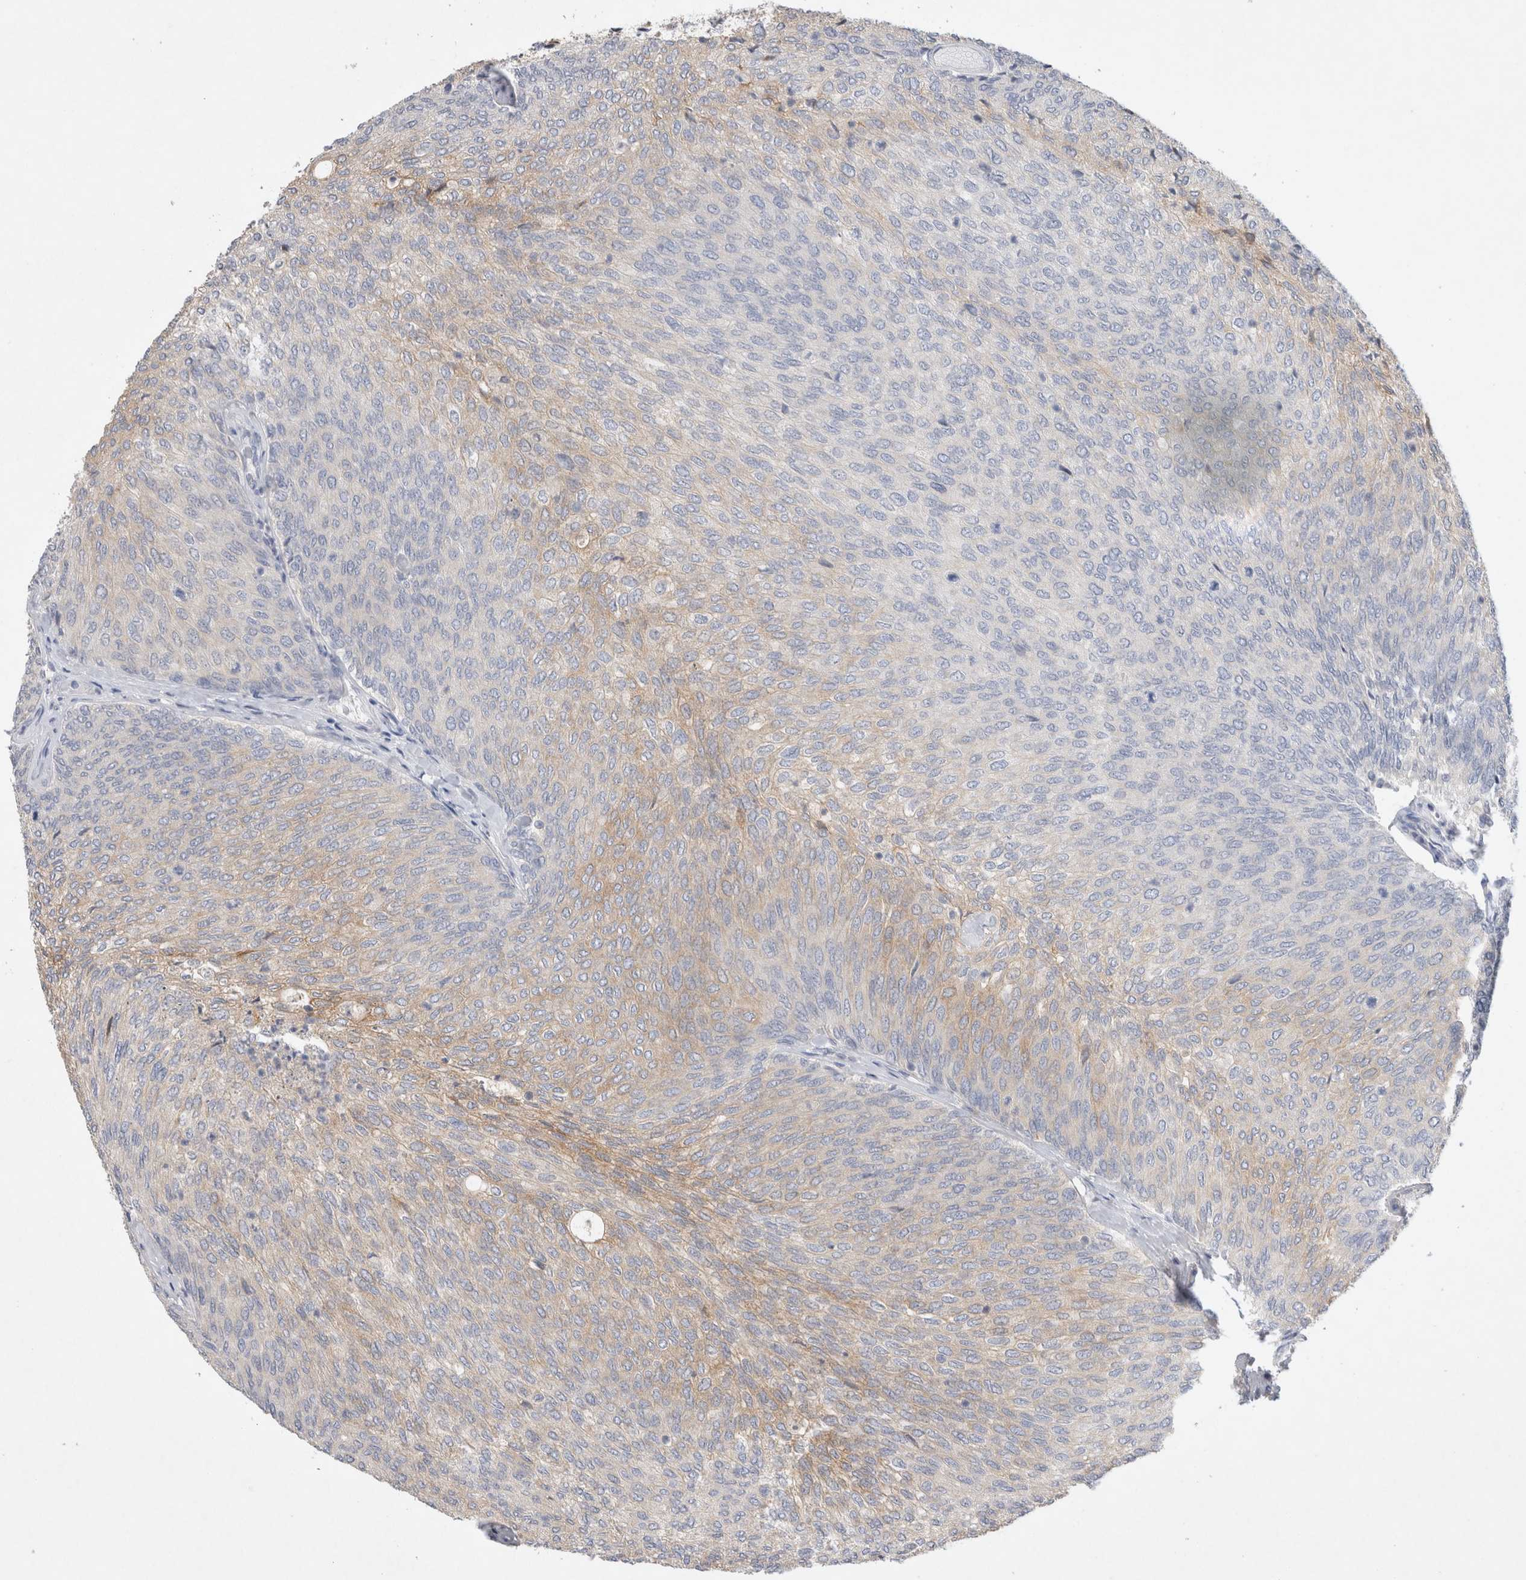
{"staining": {"intensity": "weak", "quantity": "25%-75%", "location": "cytoplasmic/membranous"}, "tissue": "urothelial cancer", "cell_type": "Tumor cells", "image_type": "cancer", "snomed": [{"axis": "morphology", "description": "Urothelial carcinoma, Low grade"}, {"axis": "topography", "description": "Urinary bladder"}], "caption": "Urothelial cancer stained for a protein demonstrates weak cytoplasmic/membranous positivity in tumor cells.", "gene": "GAS1", "patient": {"sex": "female", "age": 79}}